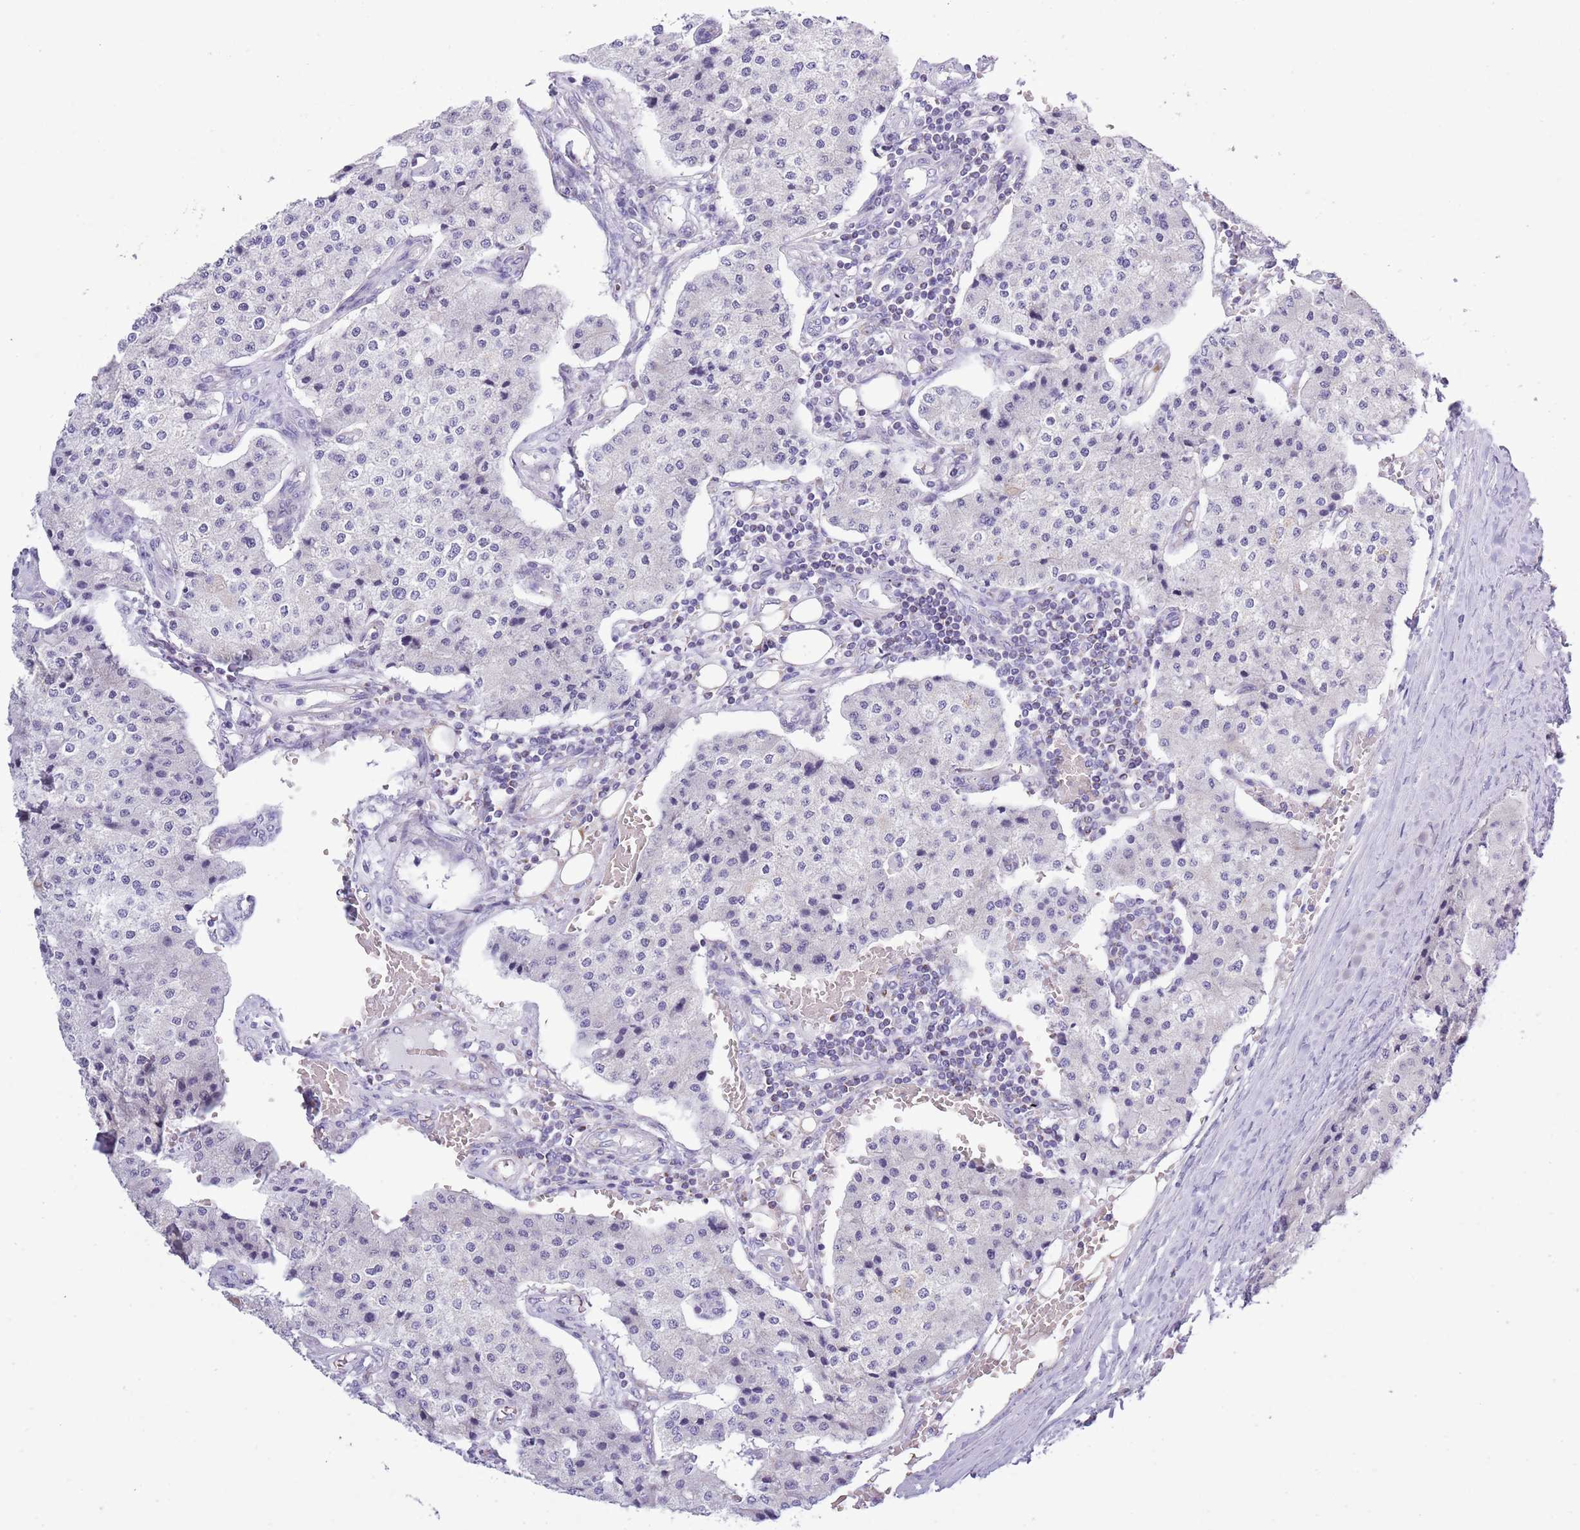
{"staining": {"intensity": "negative", "quantity": "none", "location": "none"}, "tissue": "carcinoid", "cell_type": "Tumor cells", "image_type": "cancer", "snomed": [{"axis": "morphology", "description": "Carcinoid, malignant, NOS"}, {"axis": "topography", "description": "Colon"}], "caption": "Image shows no significant protein staining in tumor cells of carcinoid (malignant).", "gene": "MOCOS", "patient": {"sex": "female", "age": 52}}